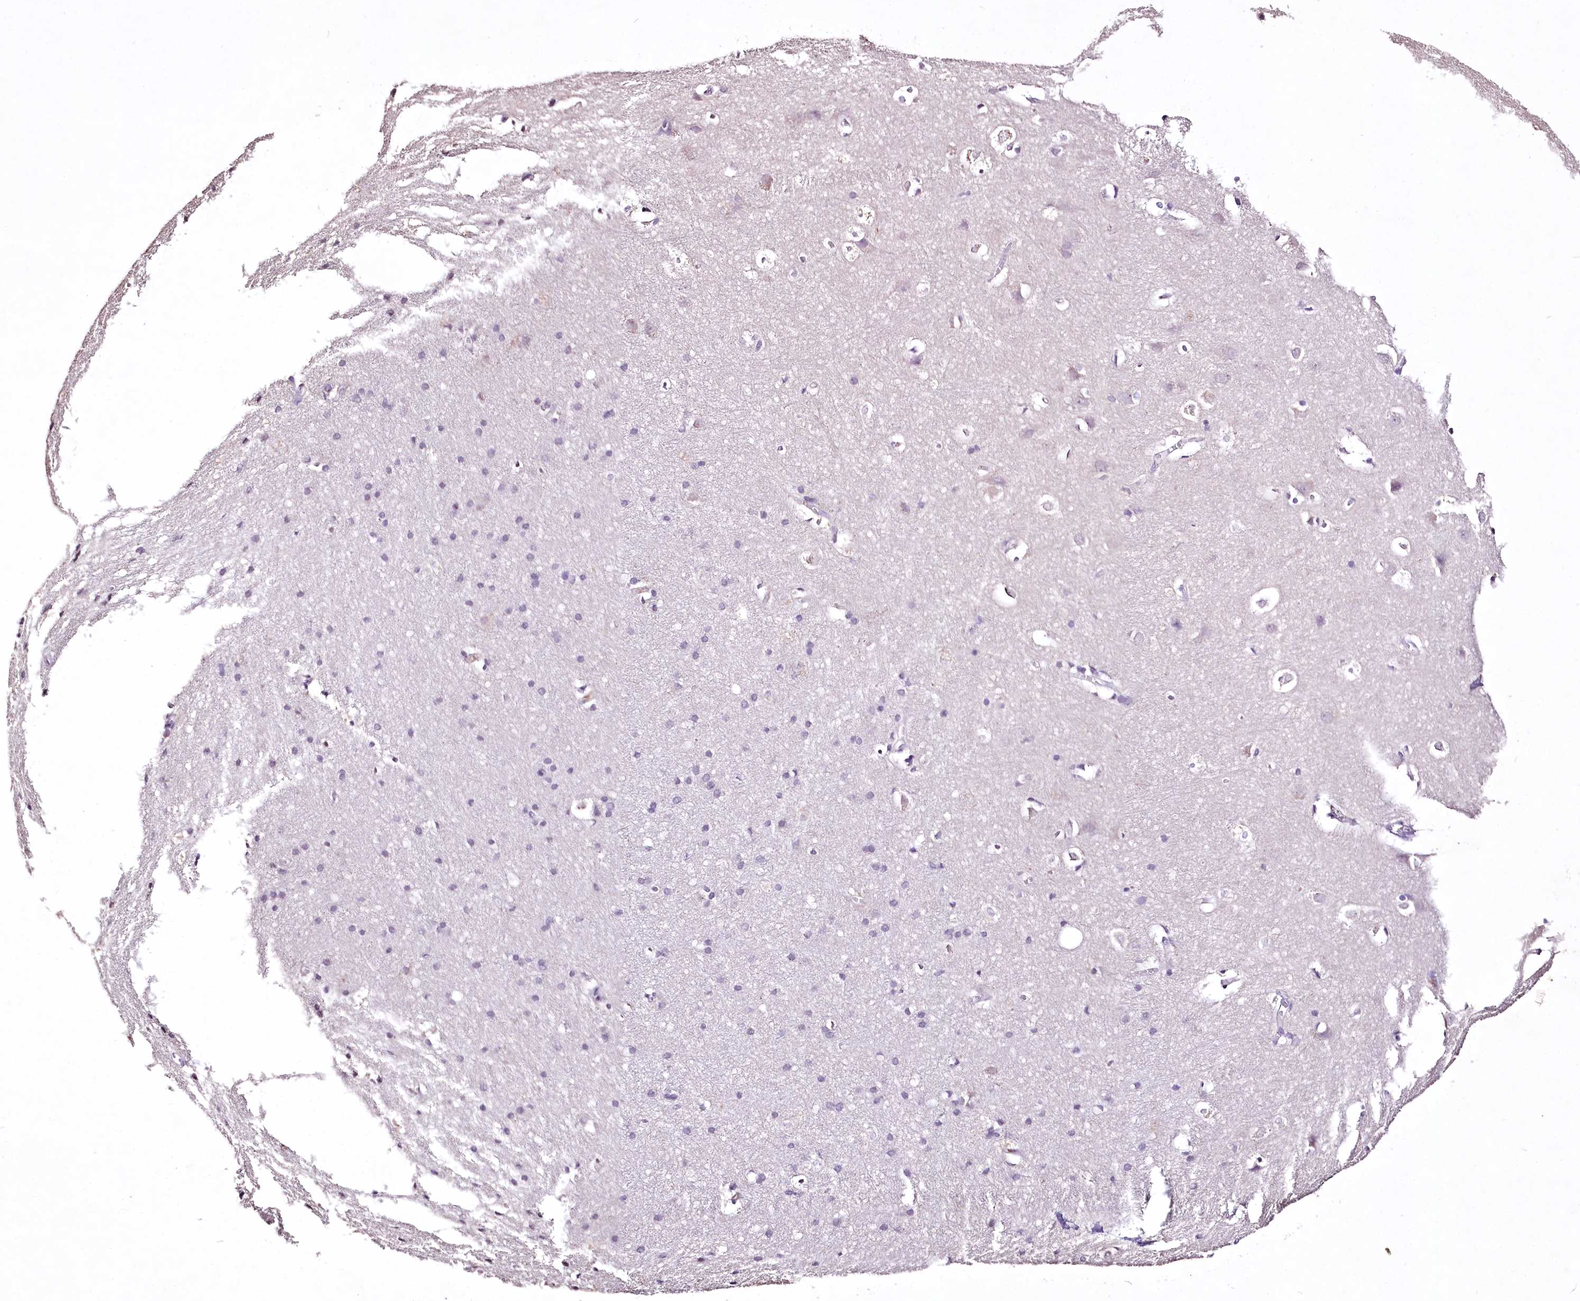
{"staining": {"intensity": "weak", "quantity": "25%-75%", "location": "cytoplasmic/membranous"}, "tissue": "cerebral cortex", "cell_type": "Endothelial cells", "image_type": "normal", "snomed": [{"axis": "morphology", "description": "Normal tissue, NOS"}, {"axis": "topography", "description": "Cerebral cortex"}], "caption": "Immunohistochemical staining of normal cerebral cortex demonstrates low levels of weak cytoplasmic/membranous staining in about 25%-75% of endothelial cells. Immunohistochemistry (ihc) stains the protein of interest in brown and the nuclei are stained blue.", "gene": "ENPP1", "patient": {"sex": "male", "age": 54}}